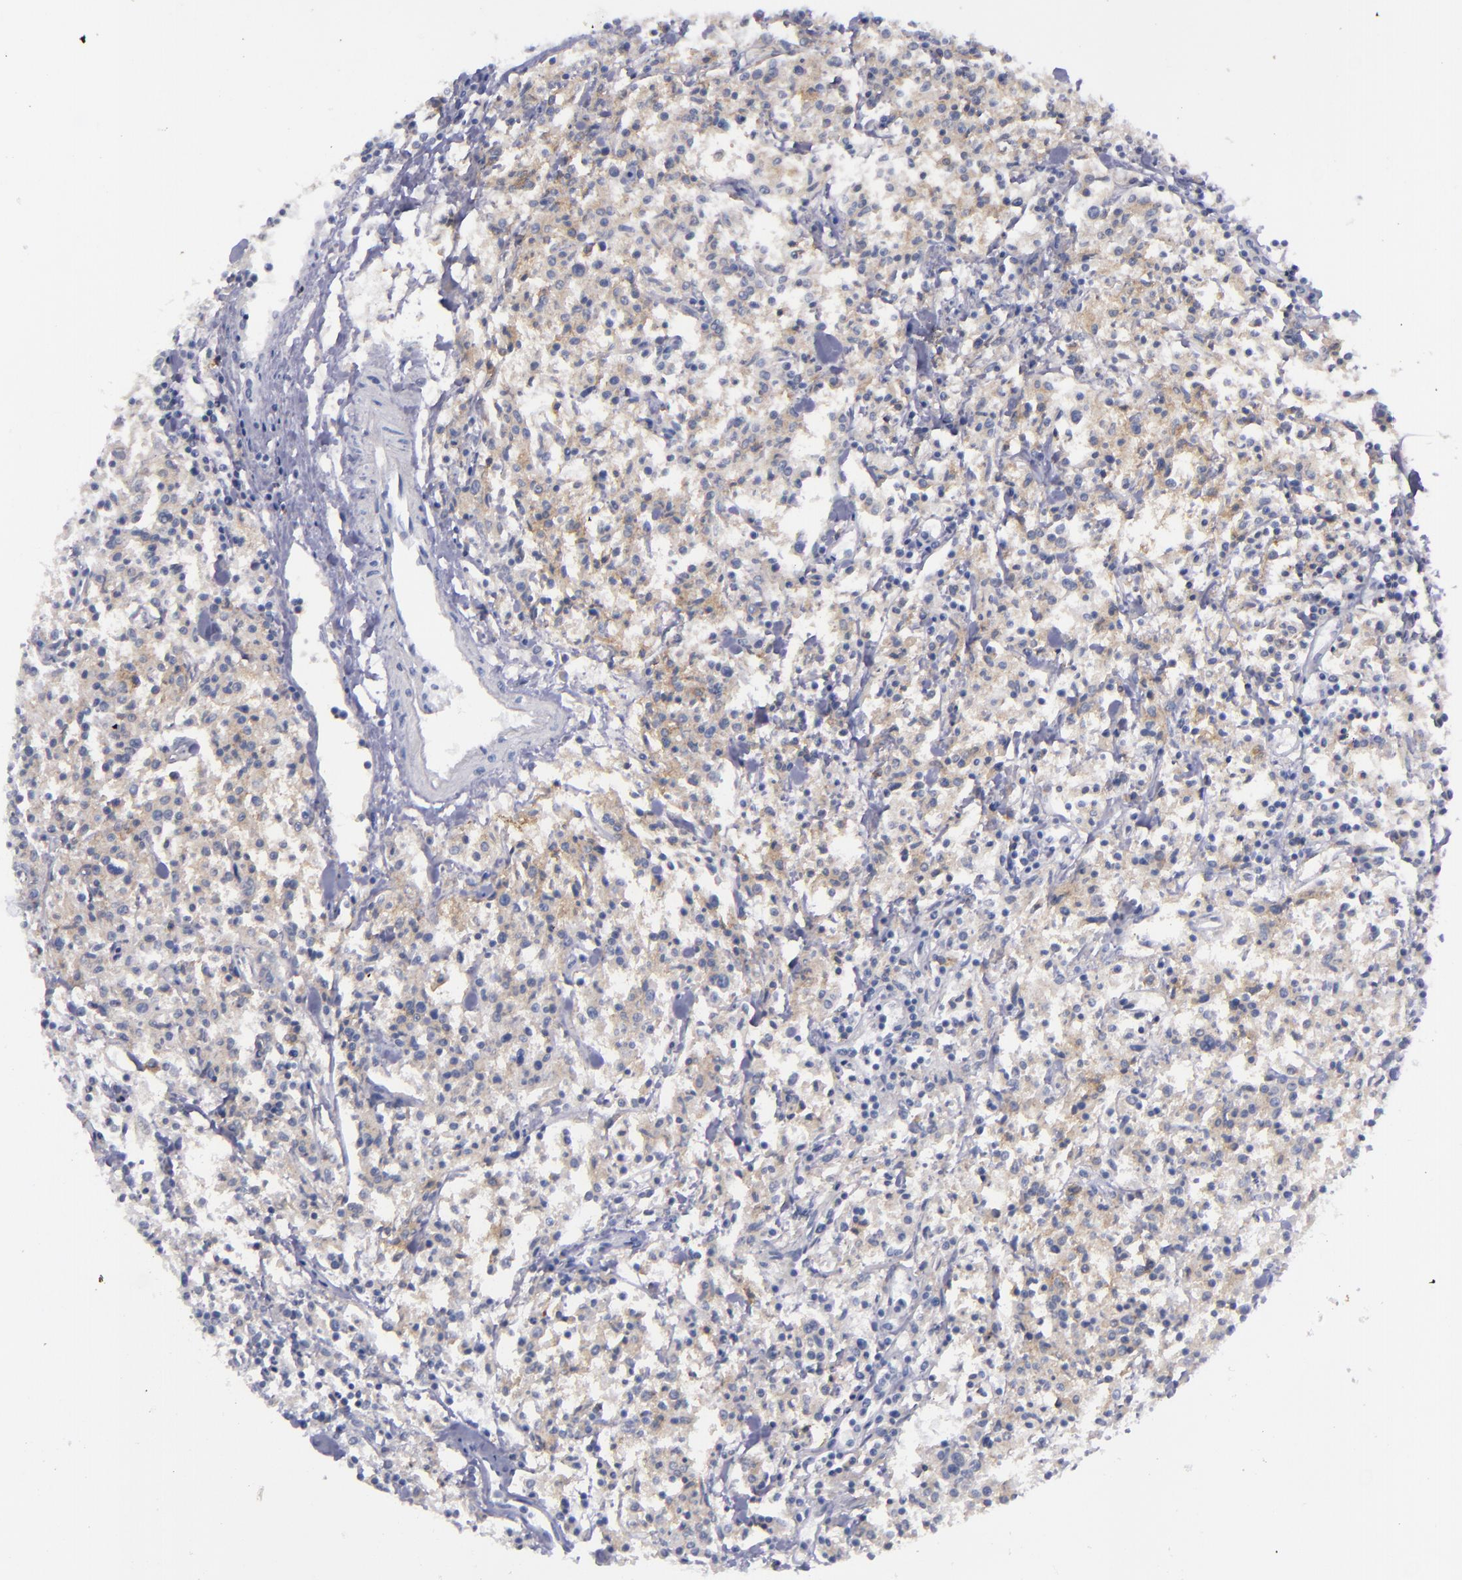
{"staining": {"intensity": "weak", "quantity": "25%-75%", "location": "cytoplasmic/membranous"}, "tissue": "lymphoma", "cell_type": "Tumor cells", "image_type": "cancer", "snomed": [{"axis": "morphology", "description": "Malignant lymphoma, non-Hodgkin's type, Low grade"}, {"axis": "topography", "description": "Small intestine"}], "caption": "A brown stain labels weak cytoplasmic/membranous expression of a protein in human low-grade malignant lymphoma, non-Hodgkin's type tumor cells.", "gene": "CD38", "patient": {"sex": "female", "age": 59}}